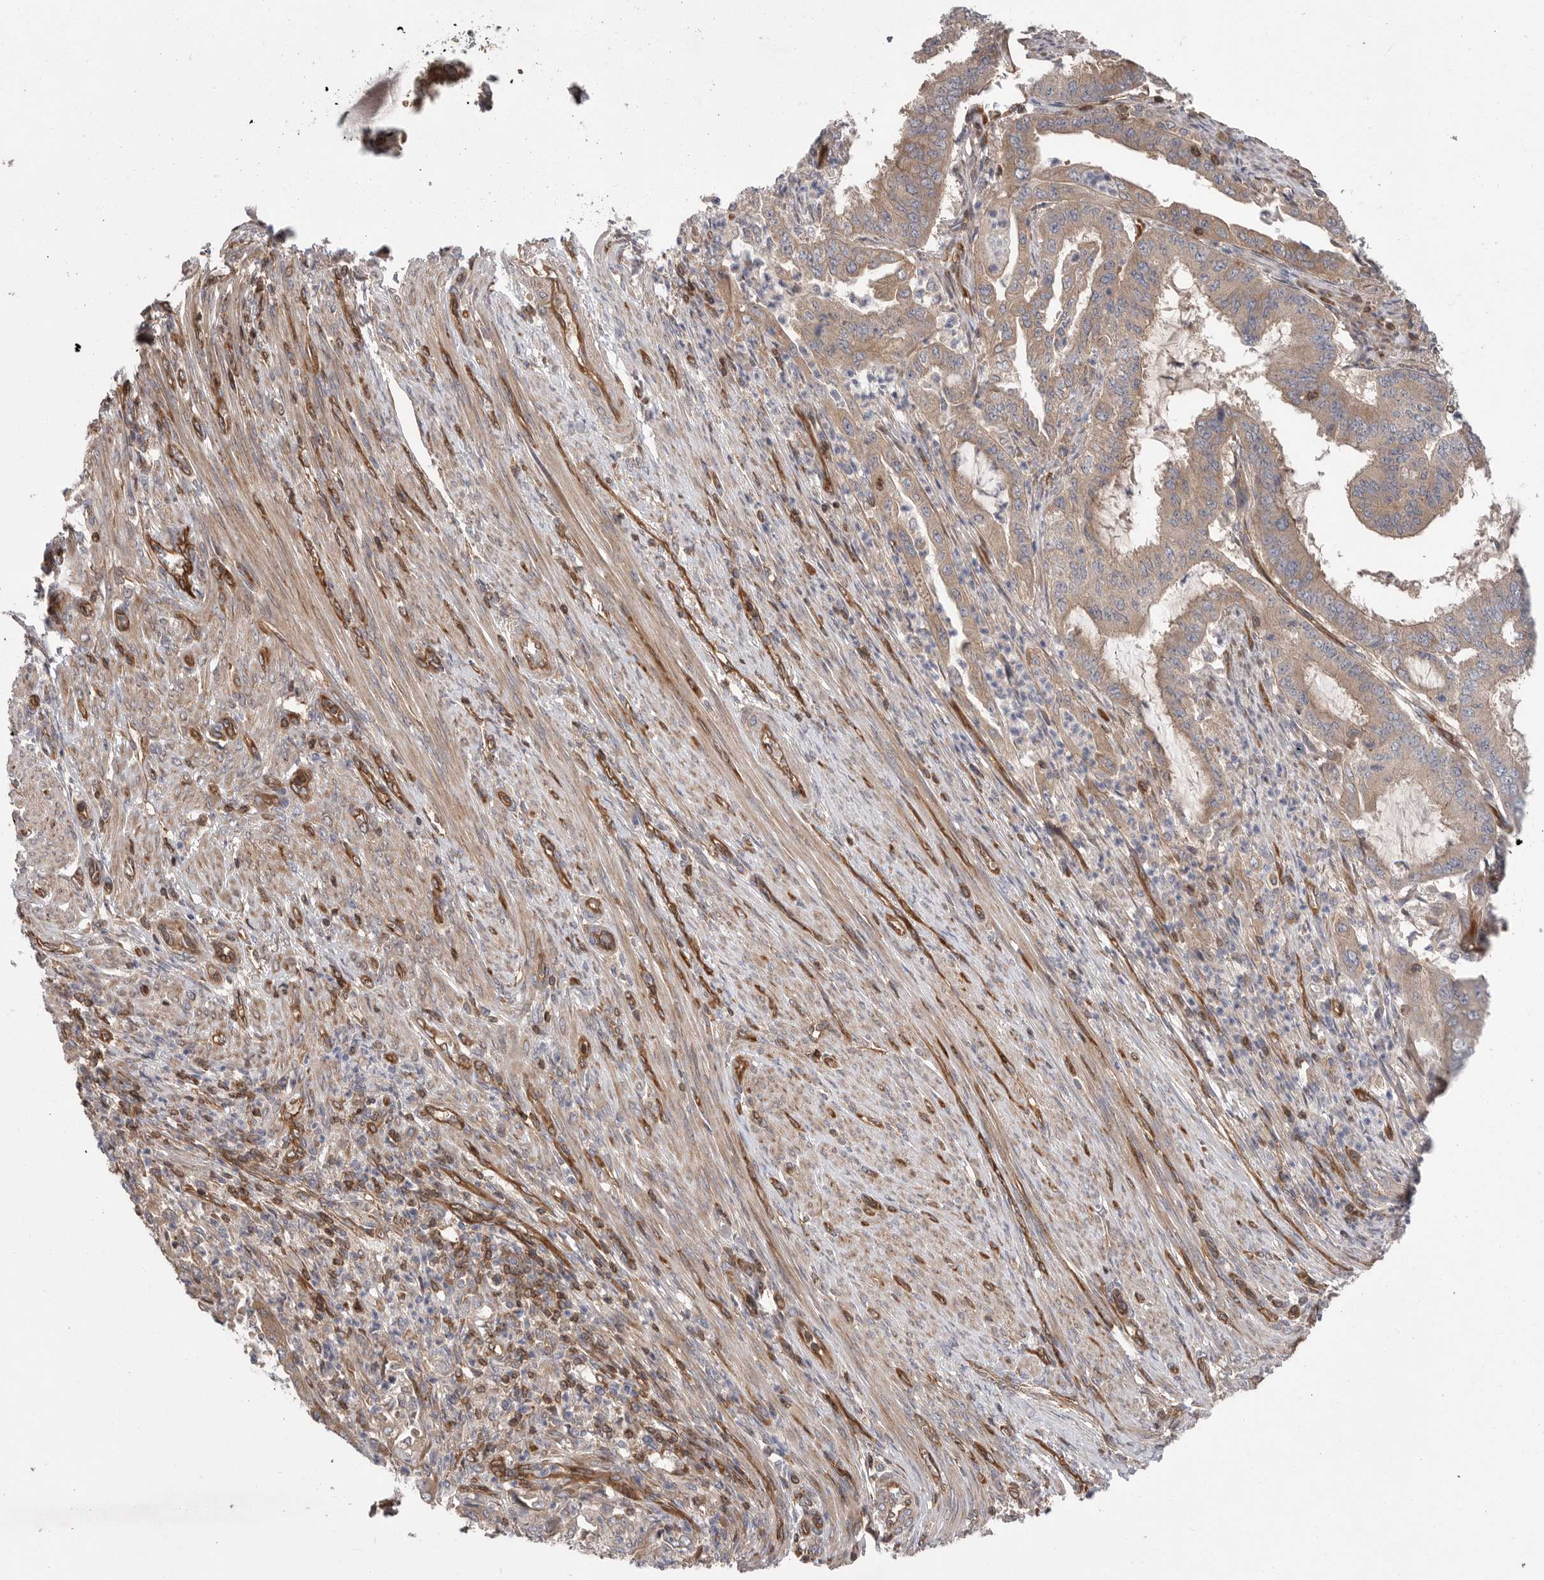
{"staining": {"intensity": "moderate", "quantity": ">75%", "location": "cytoplasmic/membranous"}, "tissue": "endometrial cancer", "cell_type": "Tumor cells", "image_type": "cancer", "snomed": [{"axis": "morphology", "description": "Adenocarcinoma, NOS"}, {"axis": "topography", "description": "Endometrium"}], "caption": "A brown stain highlights moderate cytoplasmic/membranous positivity of a protein in endometrial cancer tumor cells.", "gene": "PRKCH", "patient": {"sex": "female", "age": 51}}